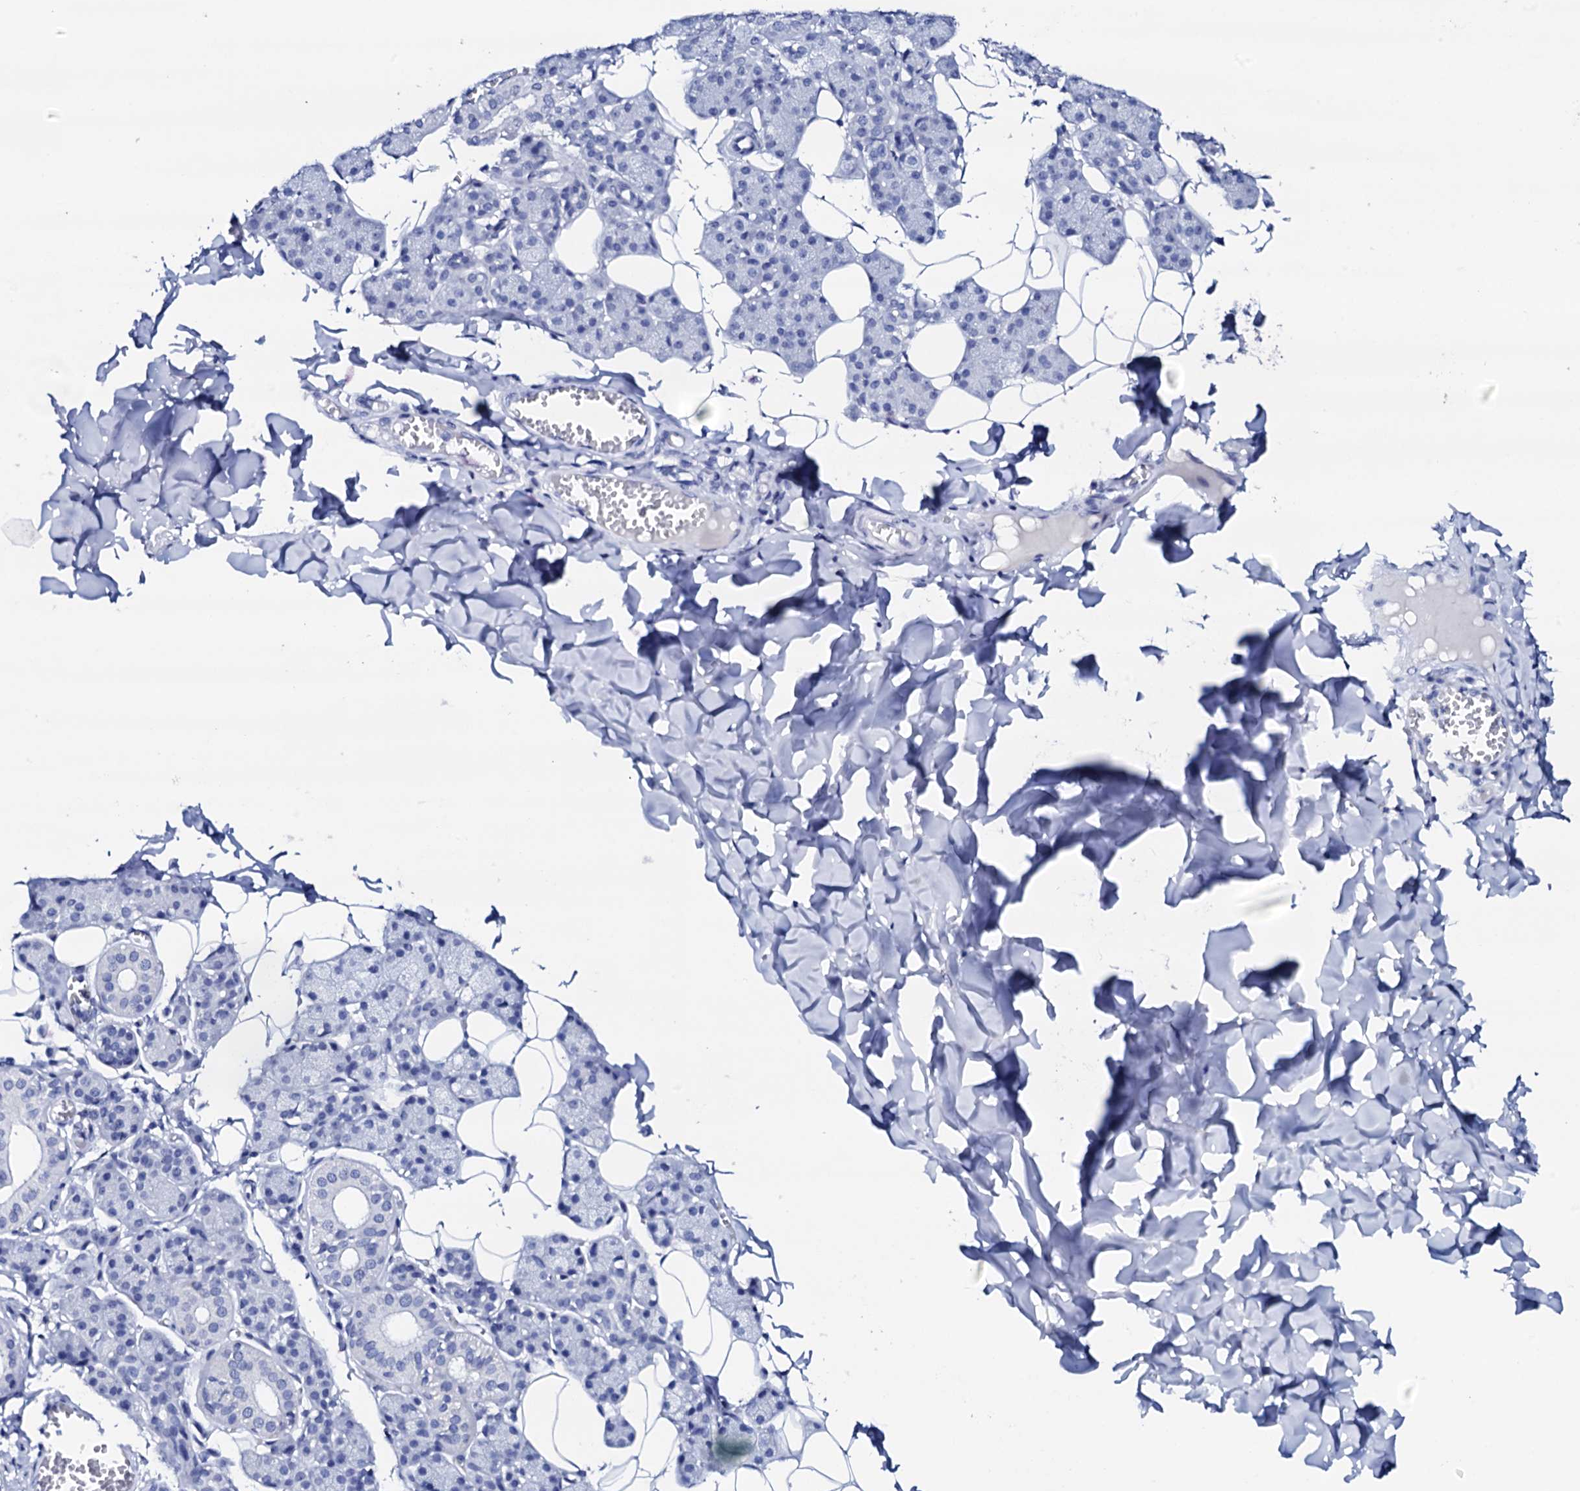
{"staining": {"intensity": "negative", "quantity": "none", "location": "none"}, "tissue": "salivary gland", "cell_type": "Glandular cells", "image_type": "normal", "snomed": [{"axis": "morphology", "description": "Normal tissue, NOS"}, {"axis": "topography", "description": "Salivary gland"}], "caption": "DAB (3,3'-diaminobenzidine) immunohistochemical staining of benign human salivary gland shows no significant staining in glandular cells. (Immunohistochemistry (ihc), brightfield microscopy, high magnification).", "gene": "FBXL16", "patient": {"sex": "female", "age": 33}}